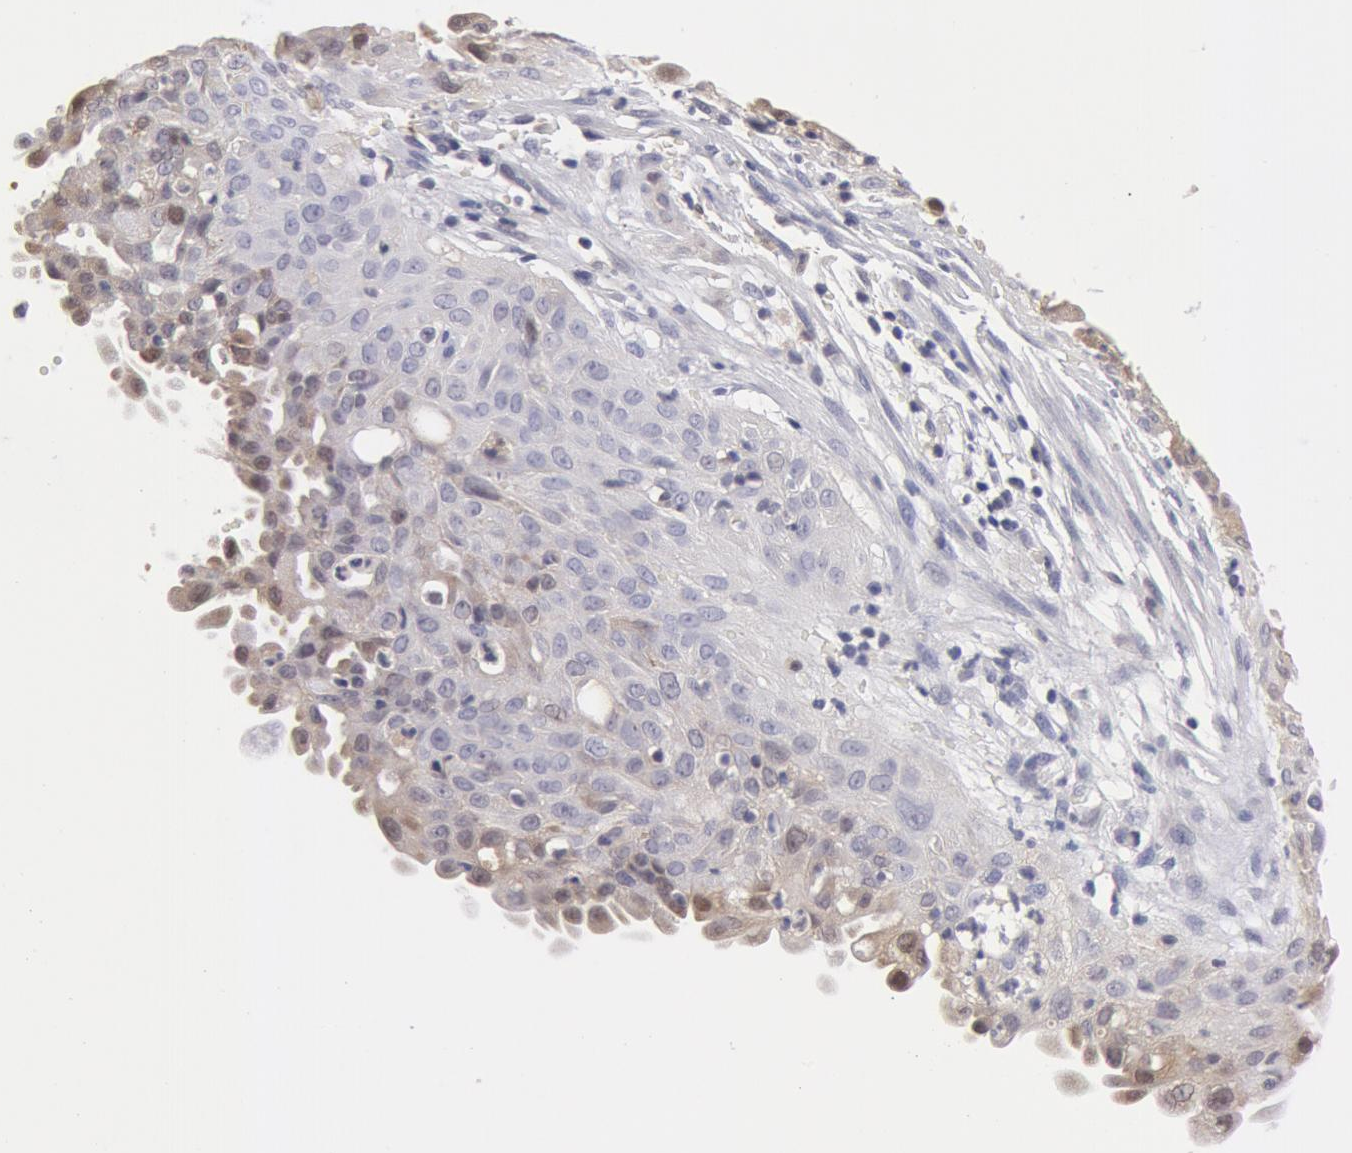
{"staining": {"intensity": "weak", "quantity": "25%-75%", "location": "nuclear"}, "tissue": "cervical cancer", "cell_type": "Tumor cells", "image_type": "cancer", "snomed": [{"axis": "morphology", "description": "Normal tissue, NOS"}, {"axis": "morphology", "description": "Squamous cell carcinoma, NOS"}, {"axis": "topography", "description": "Cervix"}], "caption": "This is an image of immunohistochemistry staining of cervical cancer, which shows weak expression in the nuclear of tumor cells.", "gene": "TXNRD1", "patient": {"sex": "female", "age": 45}}